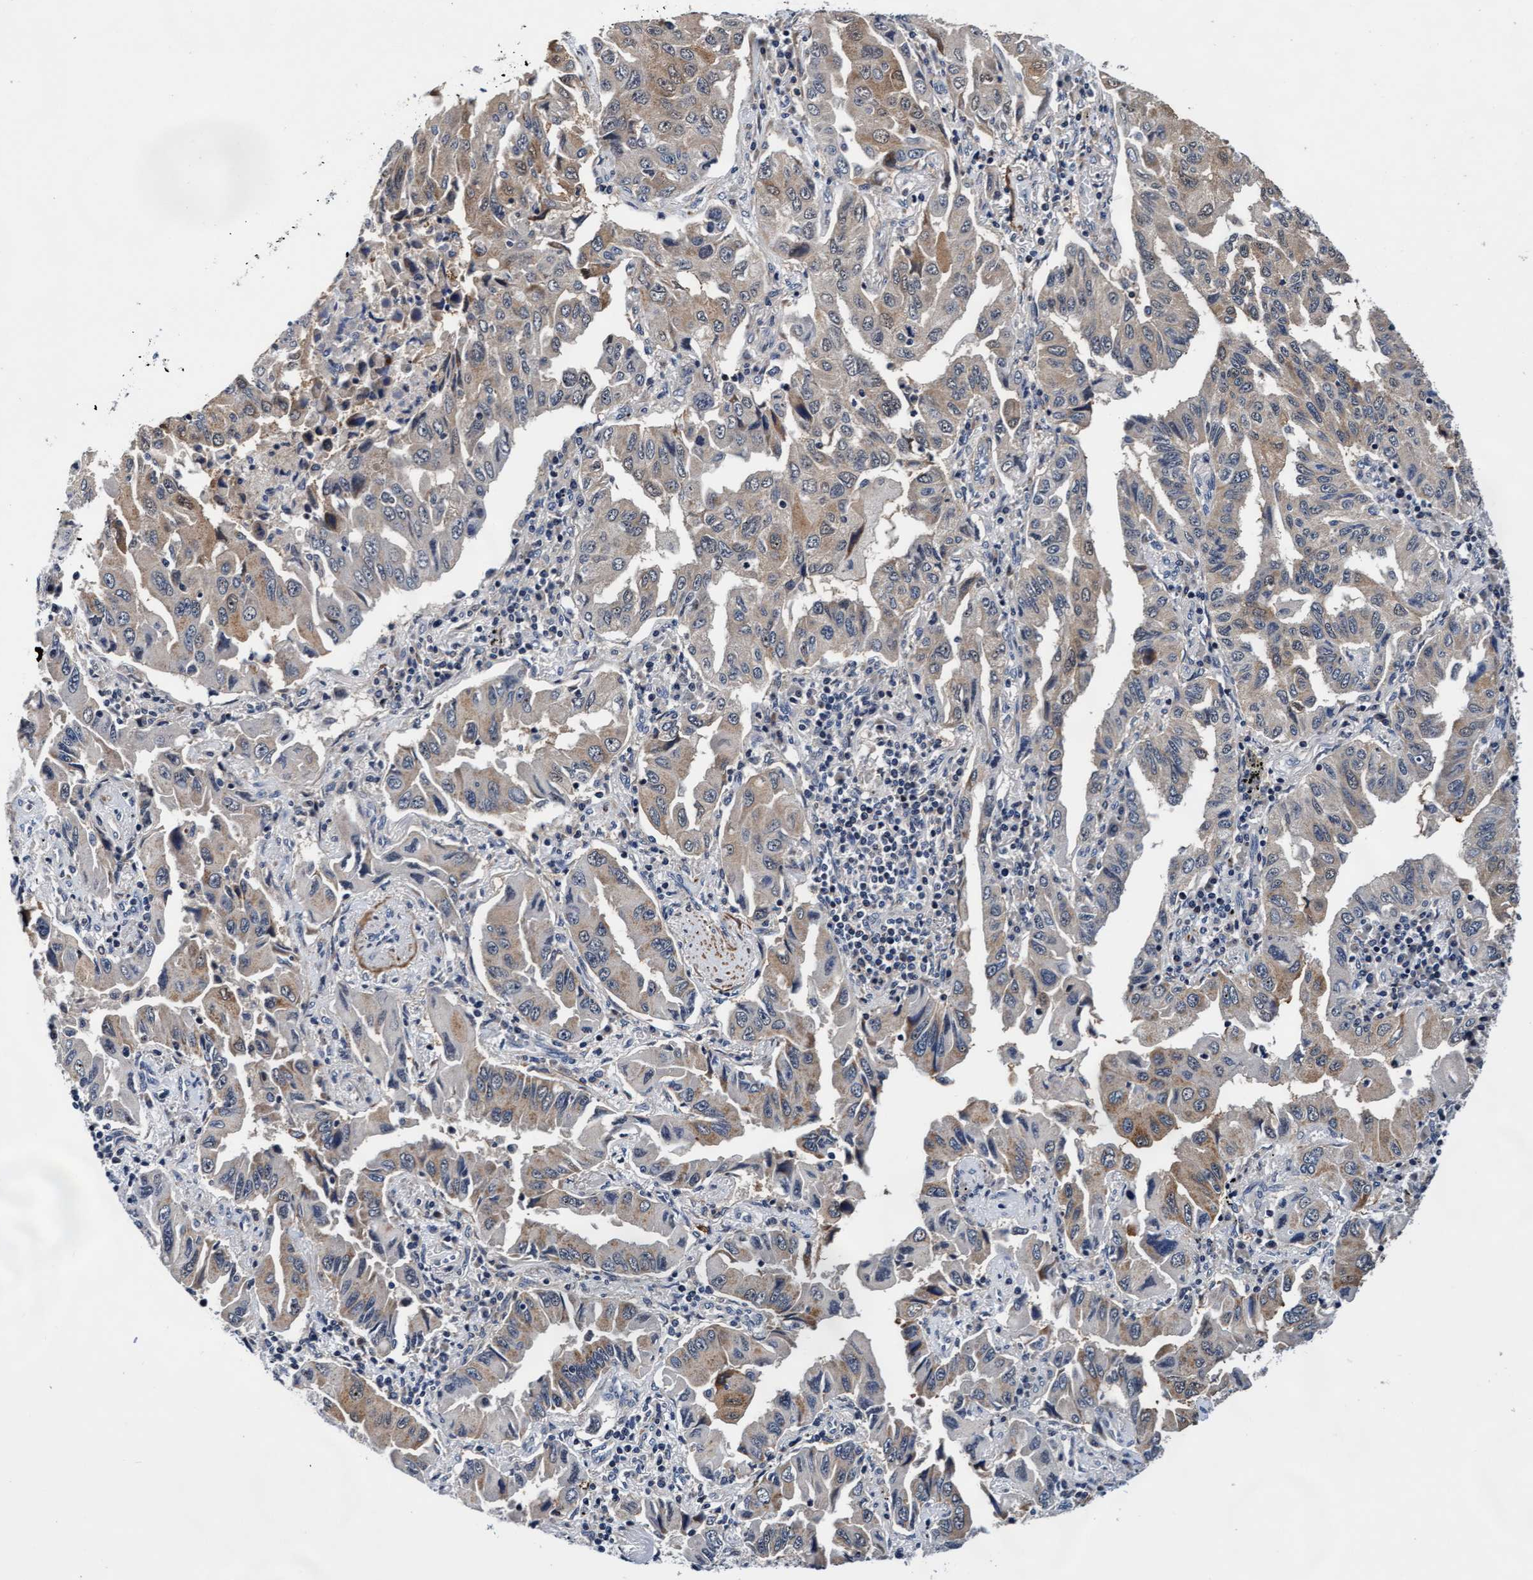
{"staining": {"intensity": "moderate", "quantity": "25%-75%", "location": "cytoplasmic/membranous"}, "tissue": "lung cancer", "cell_type": "Tumor cells", "image_type": "cancer", "snomed": [{"axis": "morphology", "description": "Adenocarcinoma, NOS"}, {"axis": "topography", "description": "Lung"}], "caption": "Adenocarcinoma (lung) was stained to show a protein in brown. There is medium levels of moderate cytoplasmic/membranous positivity in about 25%-75% of tumor cells. (DAB IHC with brightfield microscopy, high magnification).", "gene": "EFCAB13", "patient": {"sex": "female", "age": 65}}